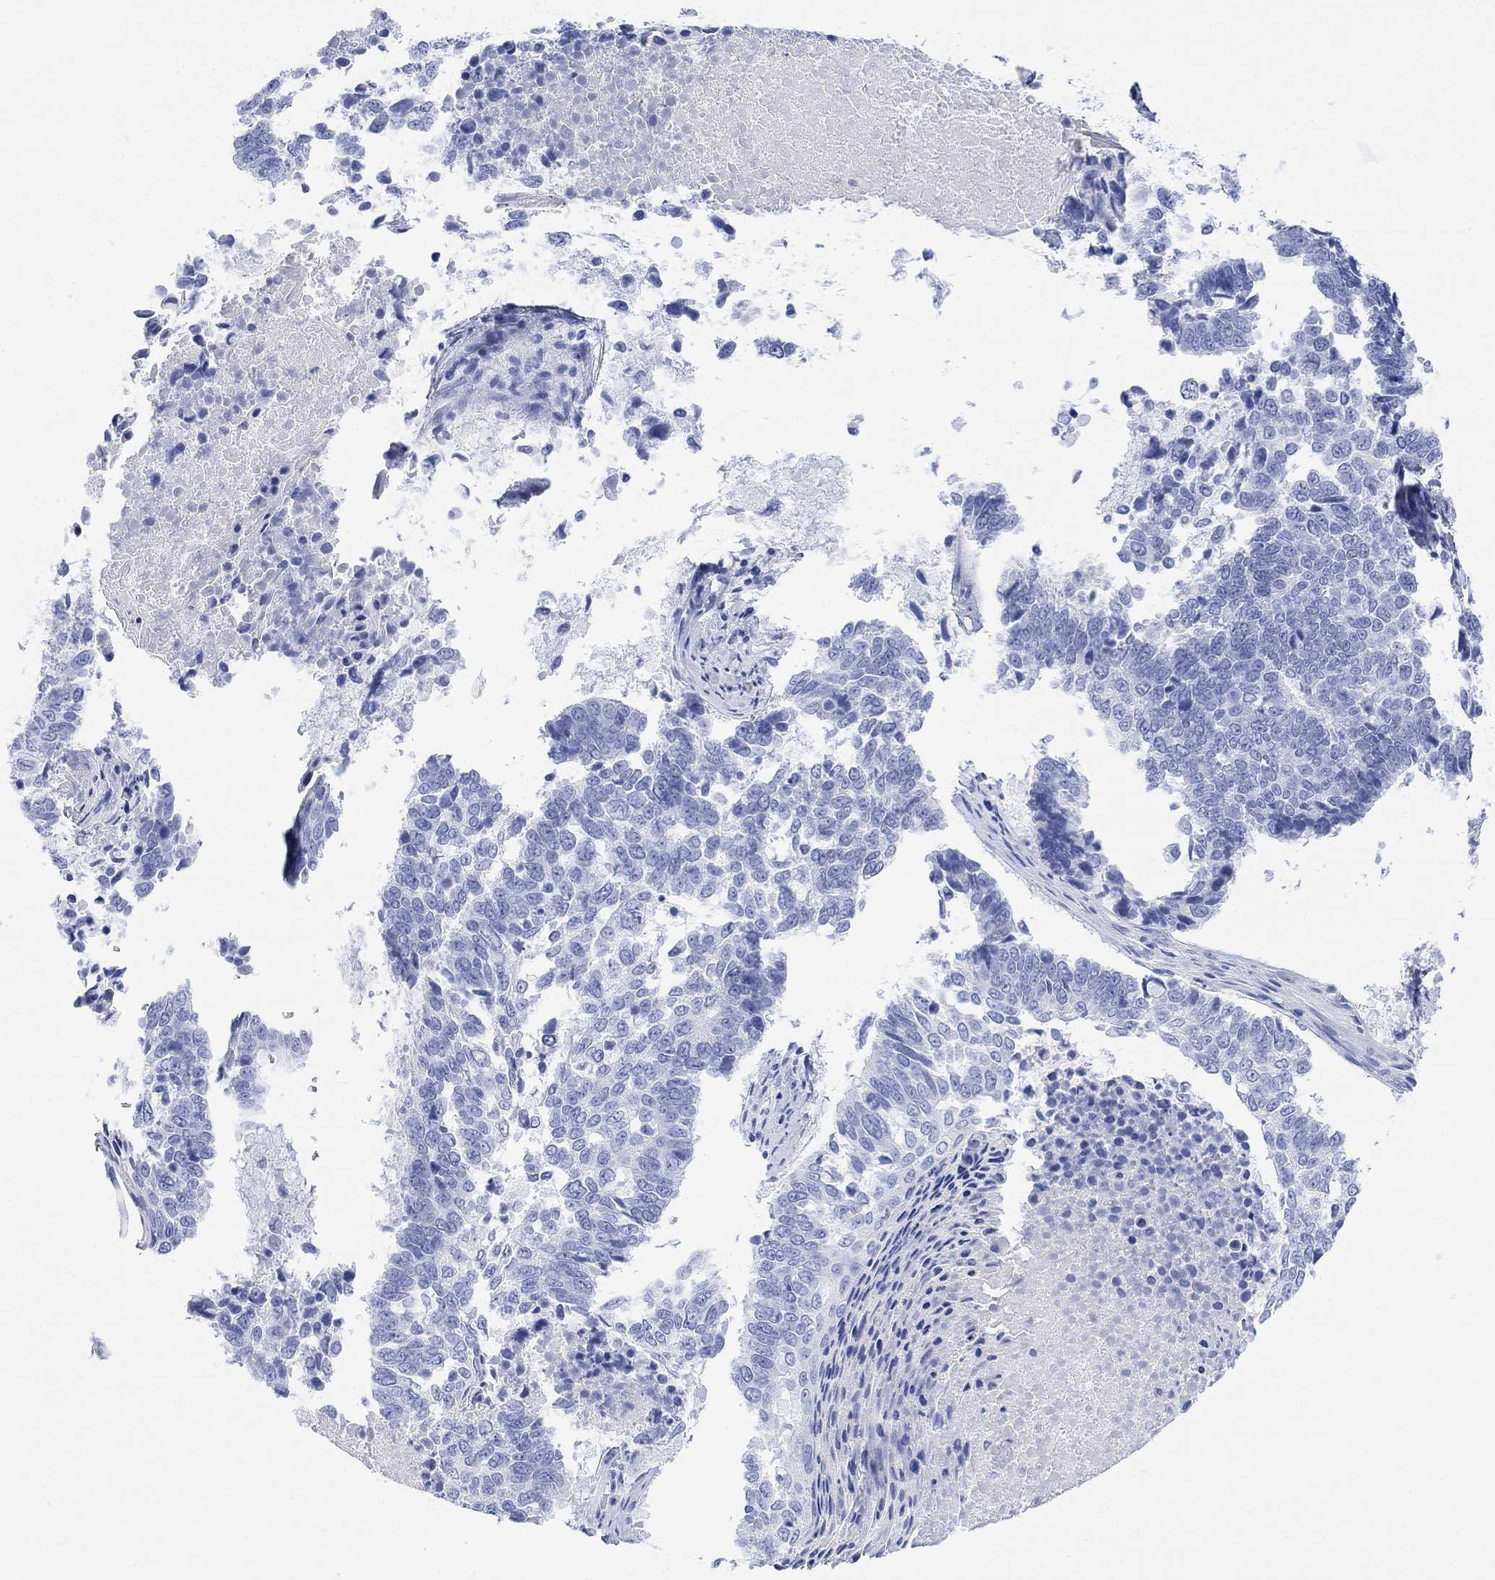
{"staining": {"intensity": "negative", "quantity": "none", "location": "none"}, "tissue": "lung cancer", "cell_type": "Tumor cells", "image_type": "cancer", "snomed": [{"axis": "morphology", "description": "Squamous cell carcinoma, NOS"}, {"axis": "topography", "description": "Lung"}], "caption": "There is no significant staining in tumor cells of squamous cell carcinoma (lung). (Immunohistochemistry, brightfield microscopy, high magnification).", "gene": "CELF4", "patient": {"sex": "male", "age": 73}}